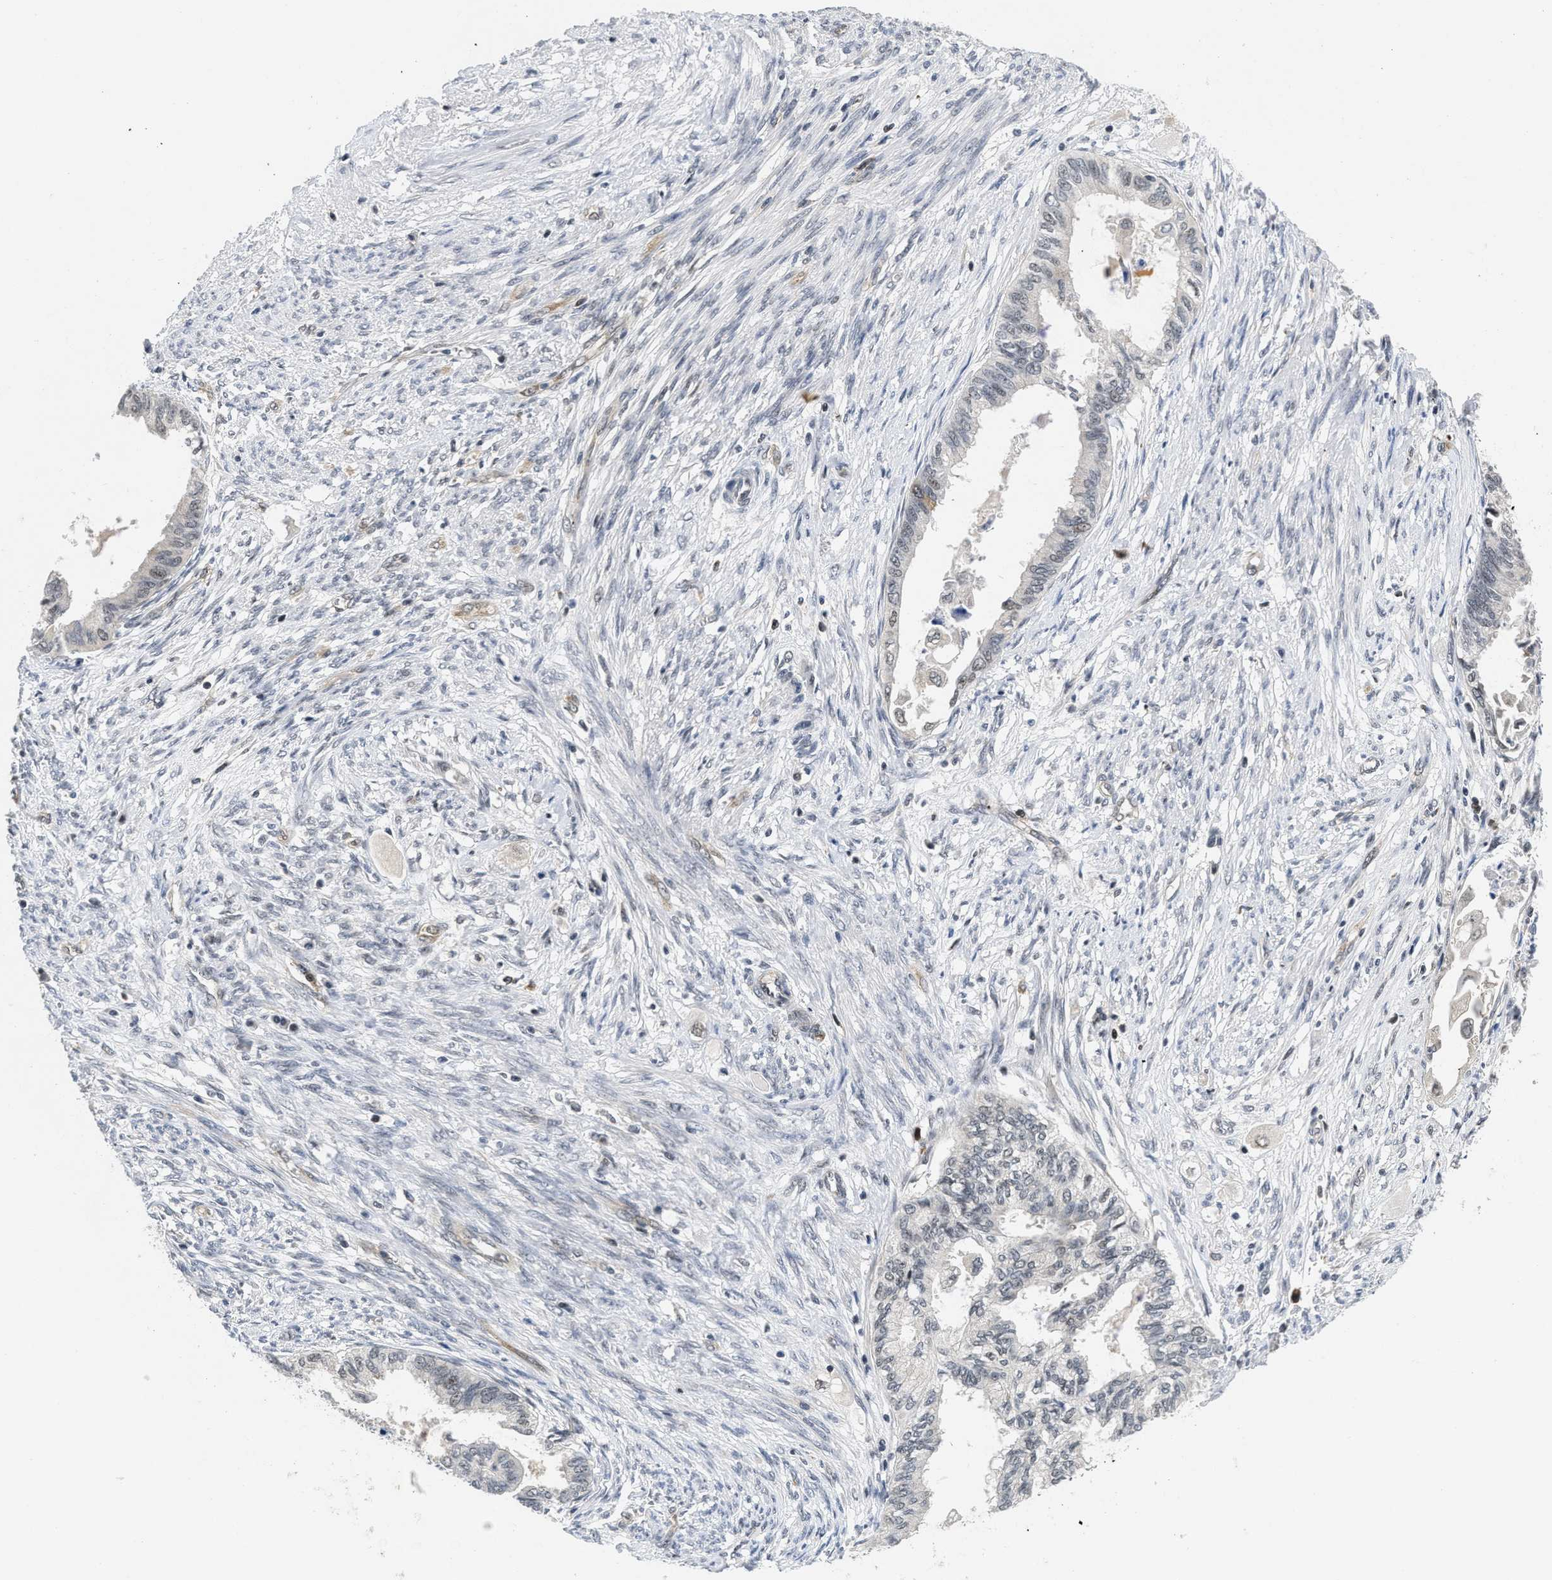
{"staining": {"intensity": "negative", "quantity": "none", "location": "none"}, "tissue": "cervical cancer", "cell_type": "Tumor cells", "image_type": "cancer", "snomed": [{"axis": "morphology", "description": "Normal tissue, NOS"}, {"axis": "morphology", "description": "Adenocarcinoma, NOS"}, {"axis": "topography", "description": "Cervix"}, {"axis": "topography", "description": "Endometrium"}], "caption": "A histopathology image of adenocarcinoma (cervical) stained for a protein demonstrates no brown staining in tumor cells. The staining is performed using DAB (3,3'-diaminobenzidine) brown chromogen with nuclei counter-stained in using hematoxylin.", "gene": "HIF1A", "patient": {"sex": "female", "age": 86}}